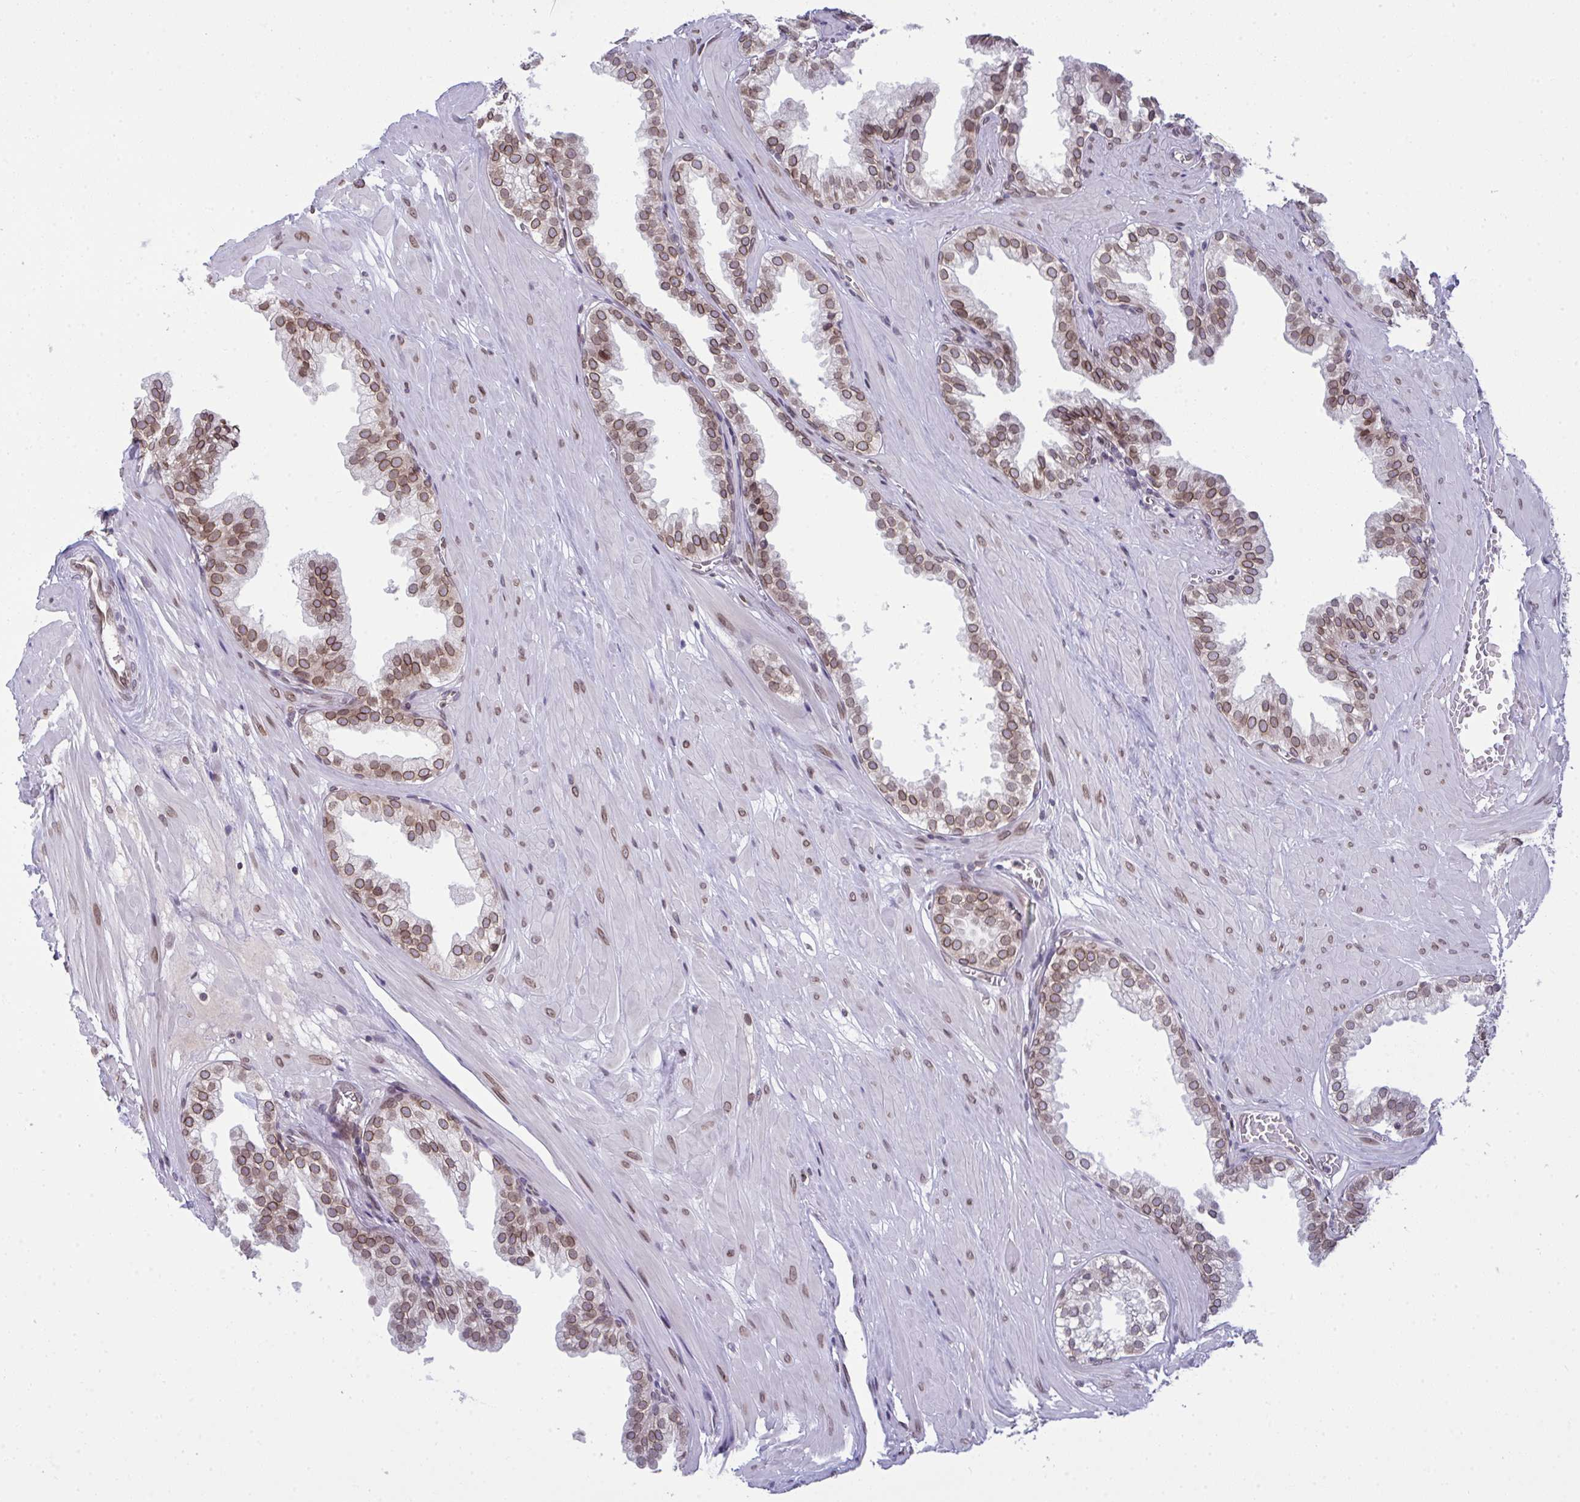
{"staining": {"intensity": "moderate", "quantity": ">75%", "location": "cytoplasmic/membranous,nuclear"}, "tissue": "prostate", "cell_type": "Glandular cells", "image_type": "normal", "snomed": [{"axis": "morphology", "description": "Normal tissue, NOS"}, {"axis": "topography", "description": "Prostate"}, {"axis": "topography", "description": "Peripheral nerve tissue"}], "caption": "Normal prostate was stained to show a protein in brown. There is medium levels of moderate cytoplasmic/membranous,nuclear staining in about >75% of glandular cells. Using DAB (3,3'-diaminobenzidine) (brown) and hematoxylin (blue) stains, captured at high magnification using brightfield microscopy.", "gene": "RANBP2", "patient": {"sex": "male", "age": 55}}